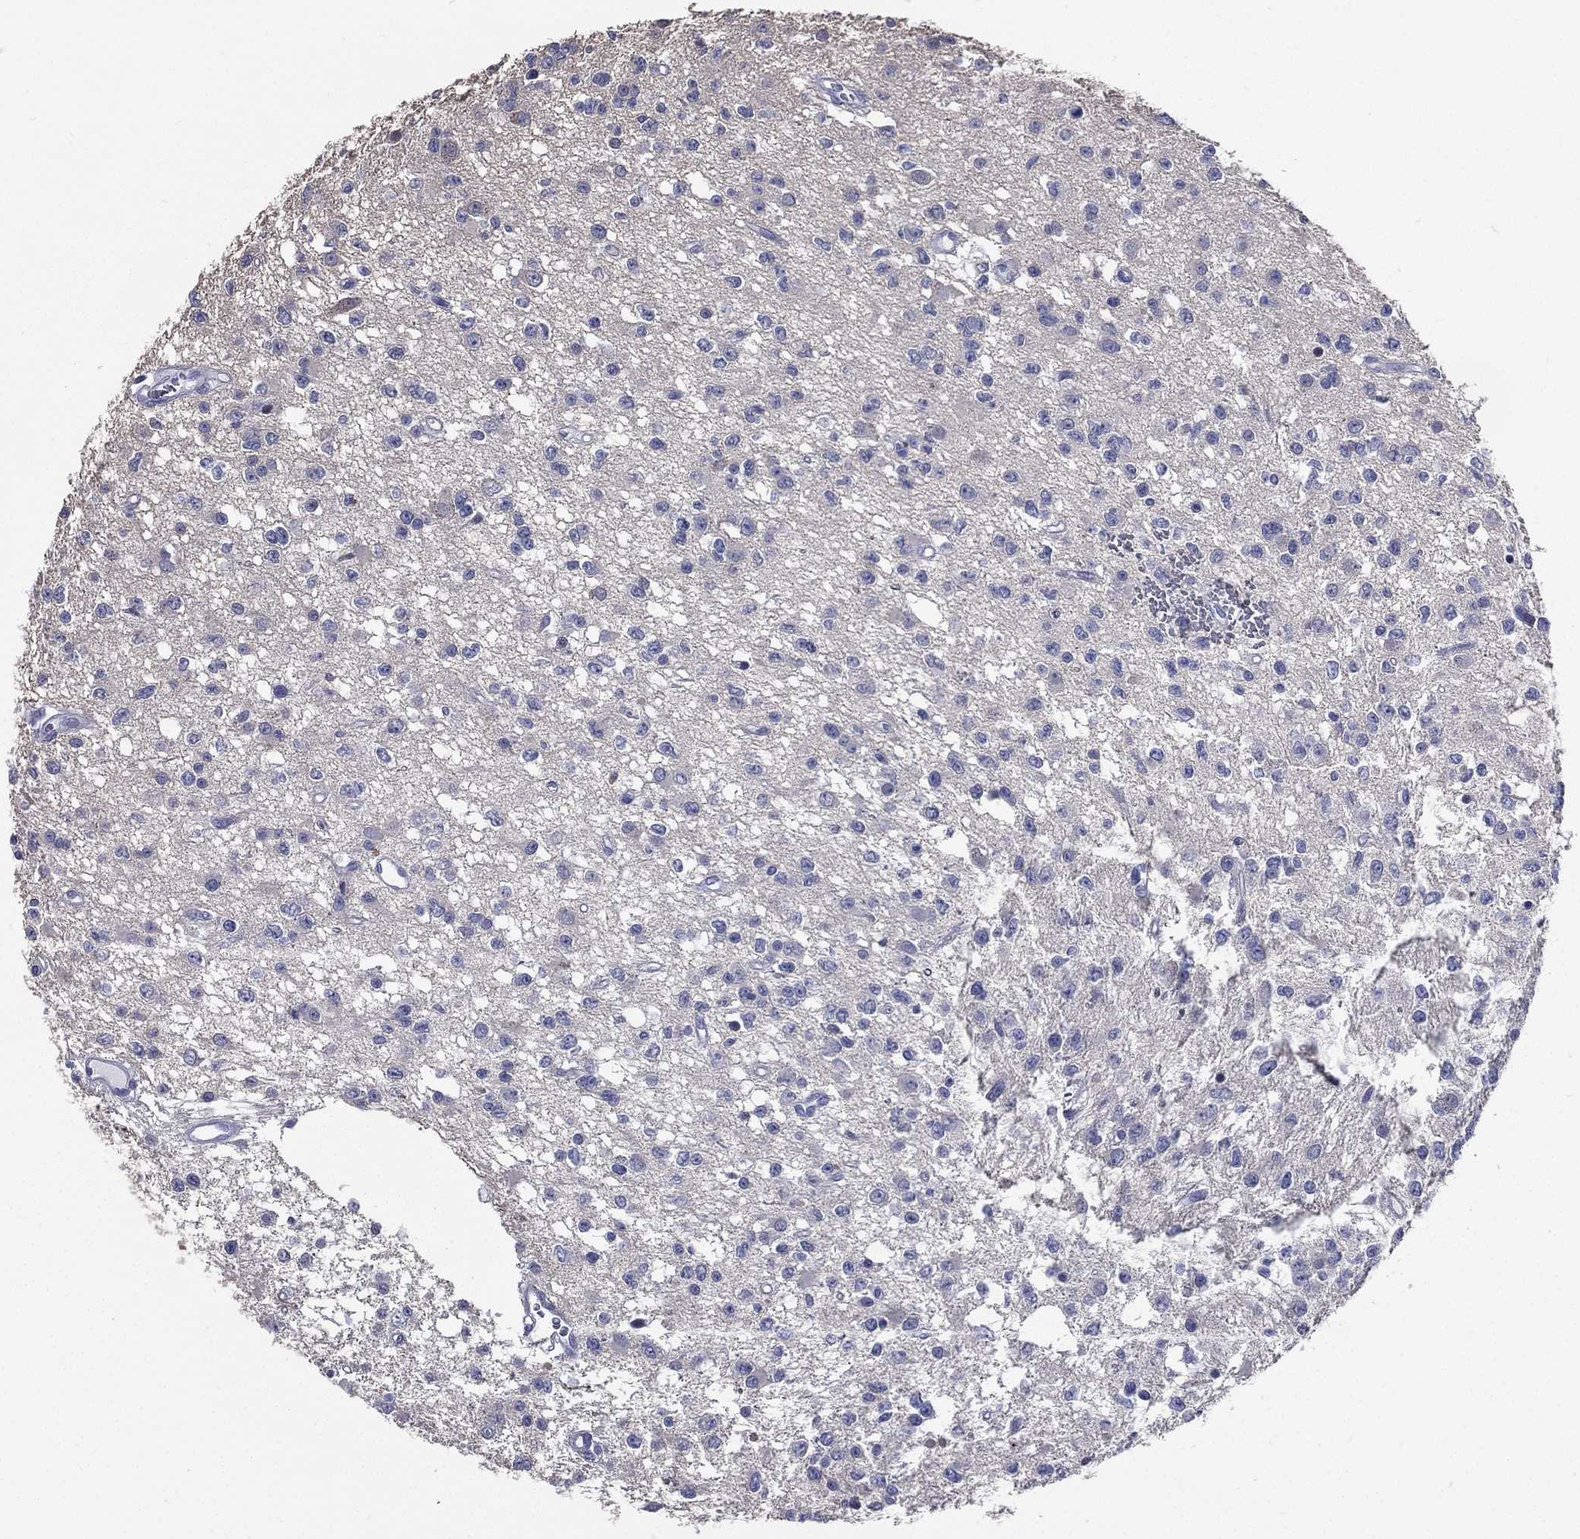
{"staining": {"intensity": "negative", "quantity": "none", "location": "none"}, "tissue": "glioma", "cell_type": "Tumor cells", "image_type": "cancer", "snomed": [{"axis": "morphology", "description": "Glioma, malignant, Low grade"}, {"axis": "topography", "description": "Brain"}], "caption": "Immunohistochemistry (IHC) of glioma reveals no positivity in tumor cells.", "gene": "DPYS", "patient": {"sex": "female", "age": 45}}